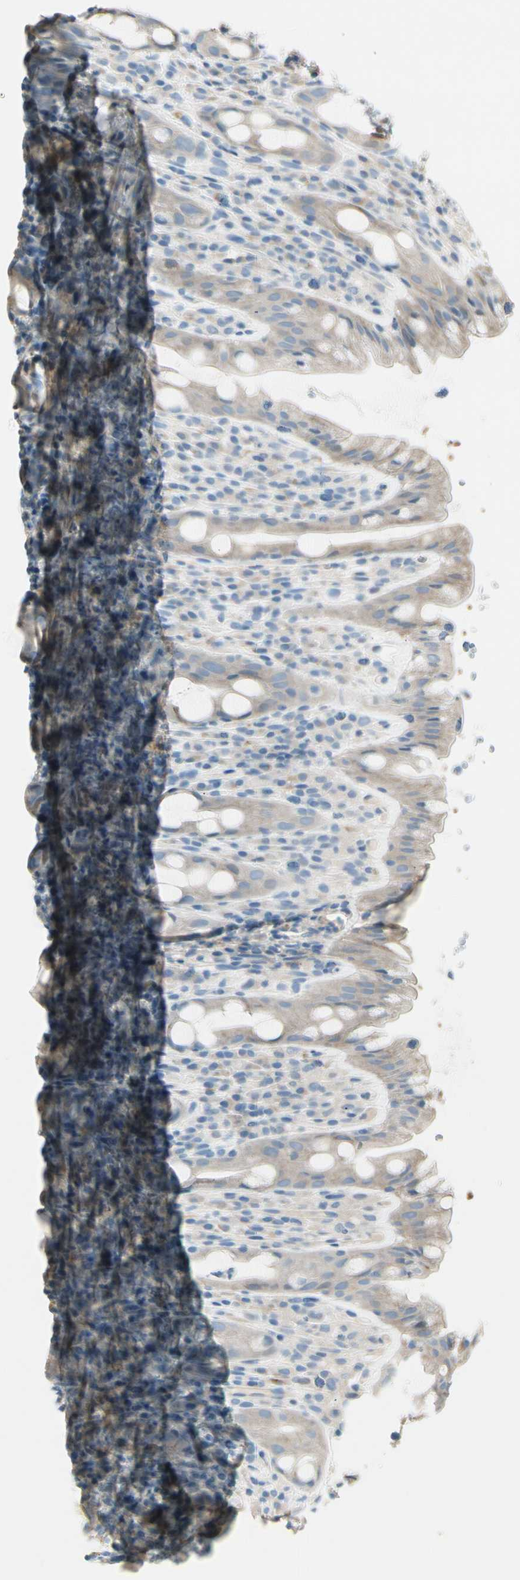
{"staining": {"intensity": "weak", "quantity": "<25%", "location": "cytoplasmic/membranous"}, "tissue": "rectum", "cell_type": "Glandular cells", "image_type": "normal", "snomed": [{"axis": "morphology", "description": "Normal tissue, NOS"}, {"axis": "topography", "description": "Rectum"}], "caption": "Immunohistochemistry histopathology image of normal rectum: rectum stained with DAB reveals no significant protein positivity in glandular cells. (DAB (3,3'-diaminobenzidine) IHC, high magnification).", "gene": "ADGRA3", "patient": {"sex": "male", "age": 44}}